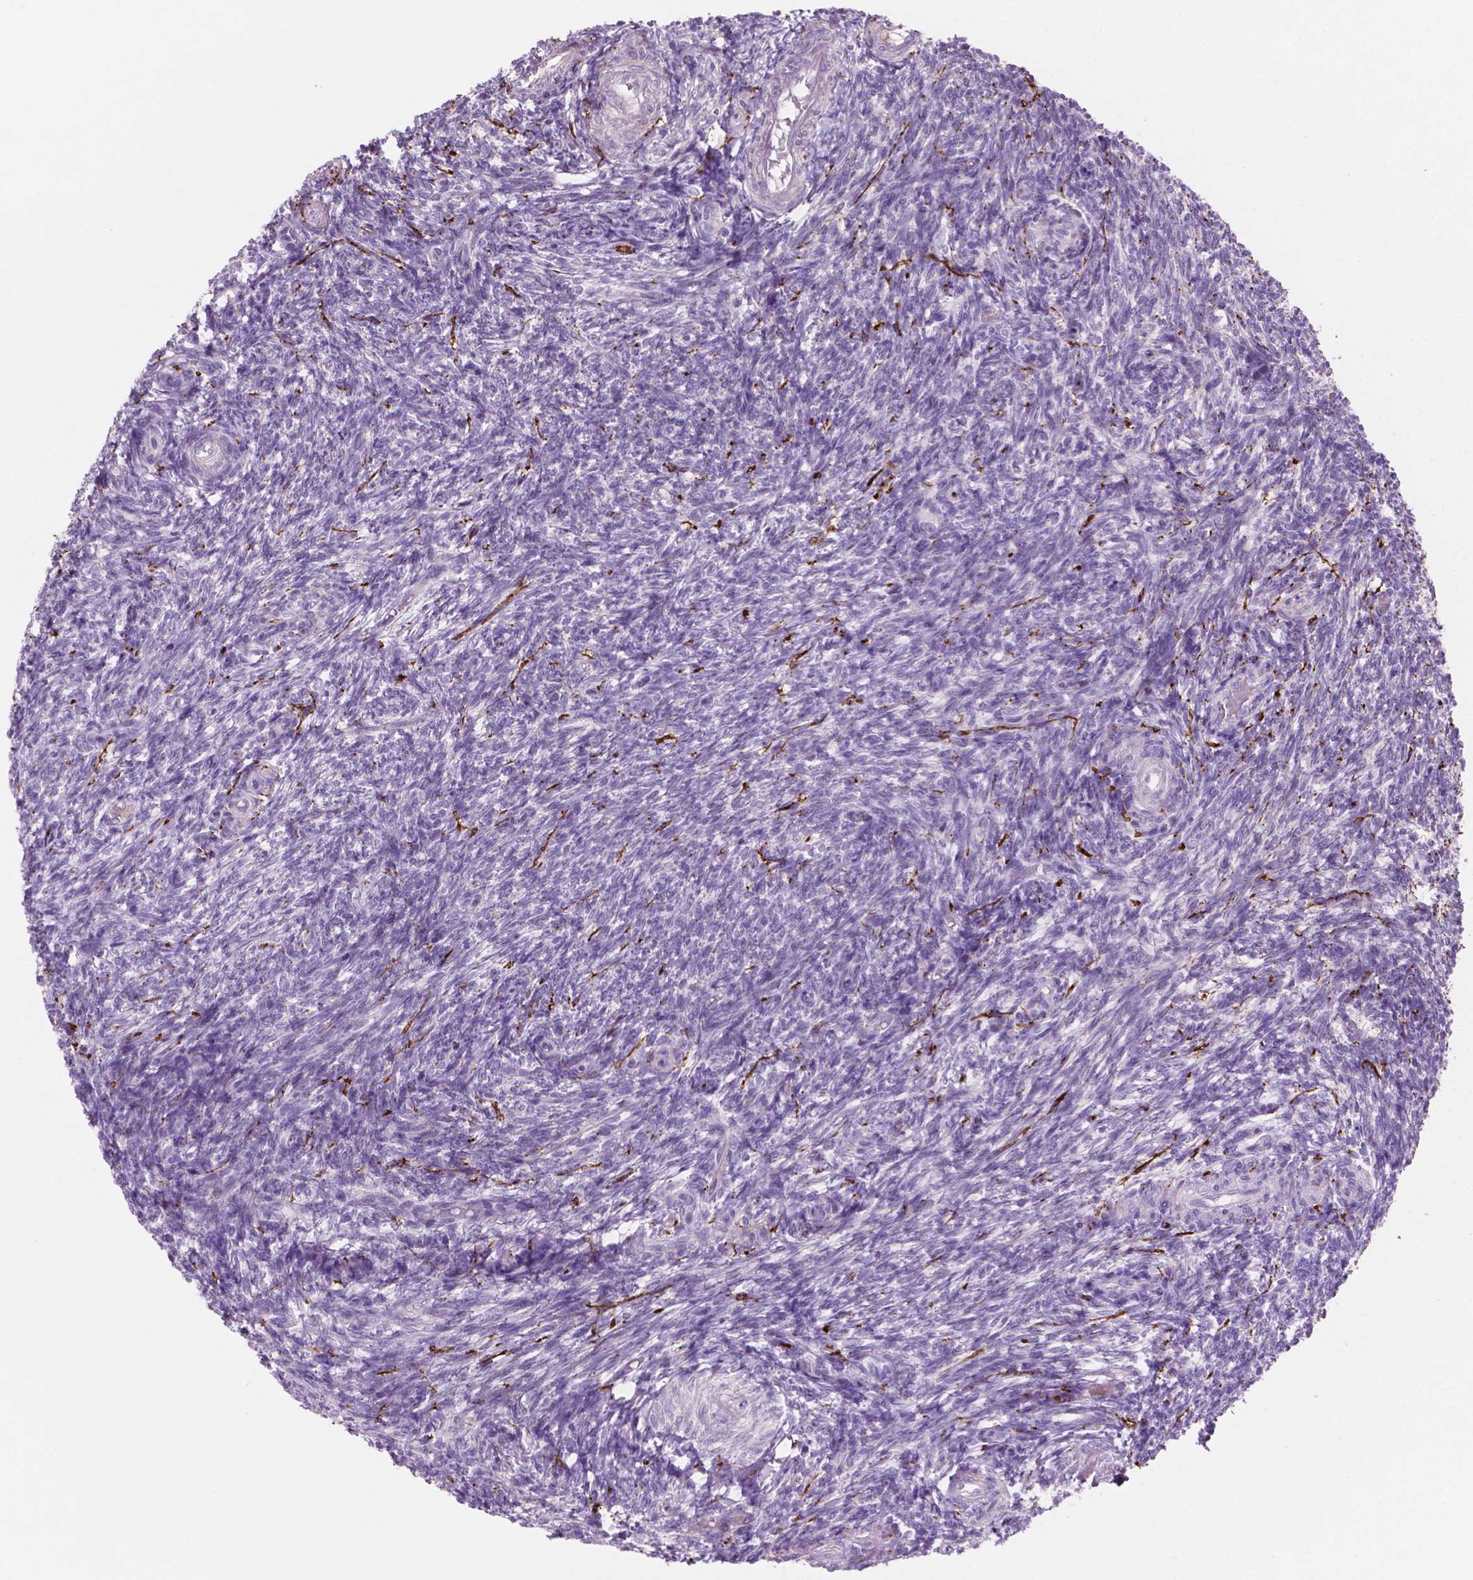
{"staining": {"intensity": "negative", "quantity": "none", "location": "none"}, "tissue": "ovary", "cell_type": "Follicle cells", "image_type": "normal", "snomed": [{"axis": "morphology", "description": "Normal tissue, NOS"}, {"axis": "topography", "description": "Ovary"}], "caption": "Micrograph shows no protein staining in follicle cells of normal ovary.", "gene": "LRP1B", "patient": {"sex": "female", "age": 39}}